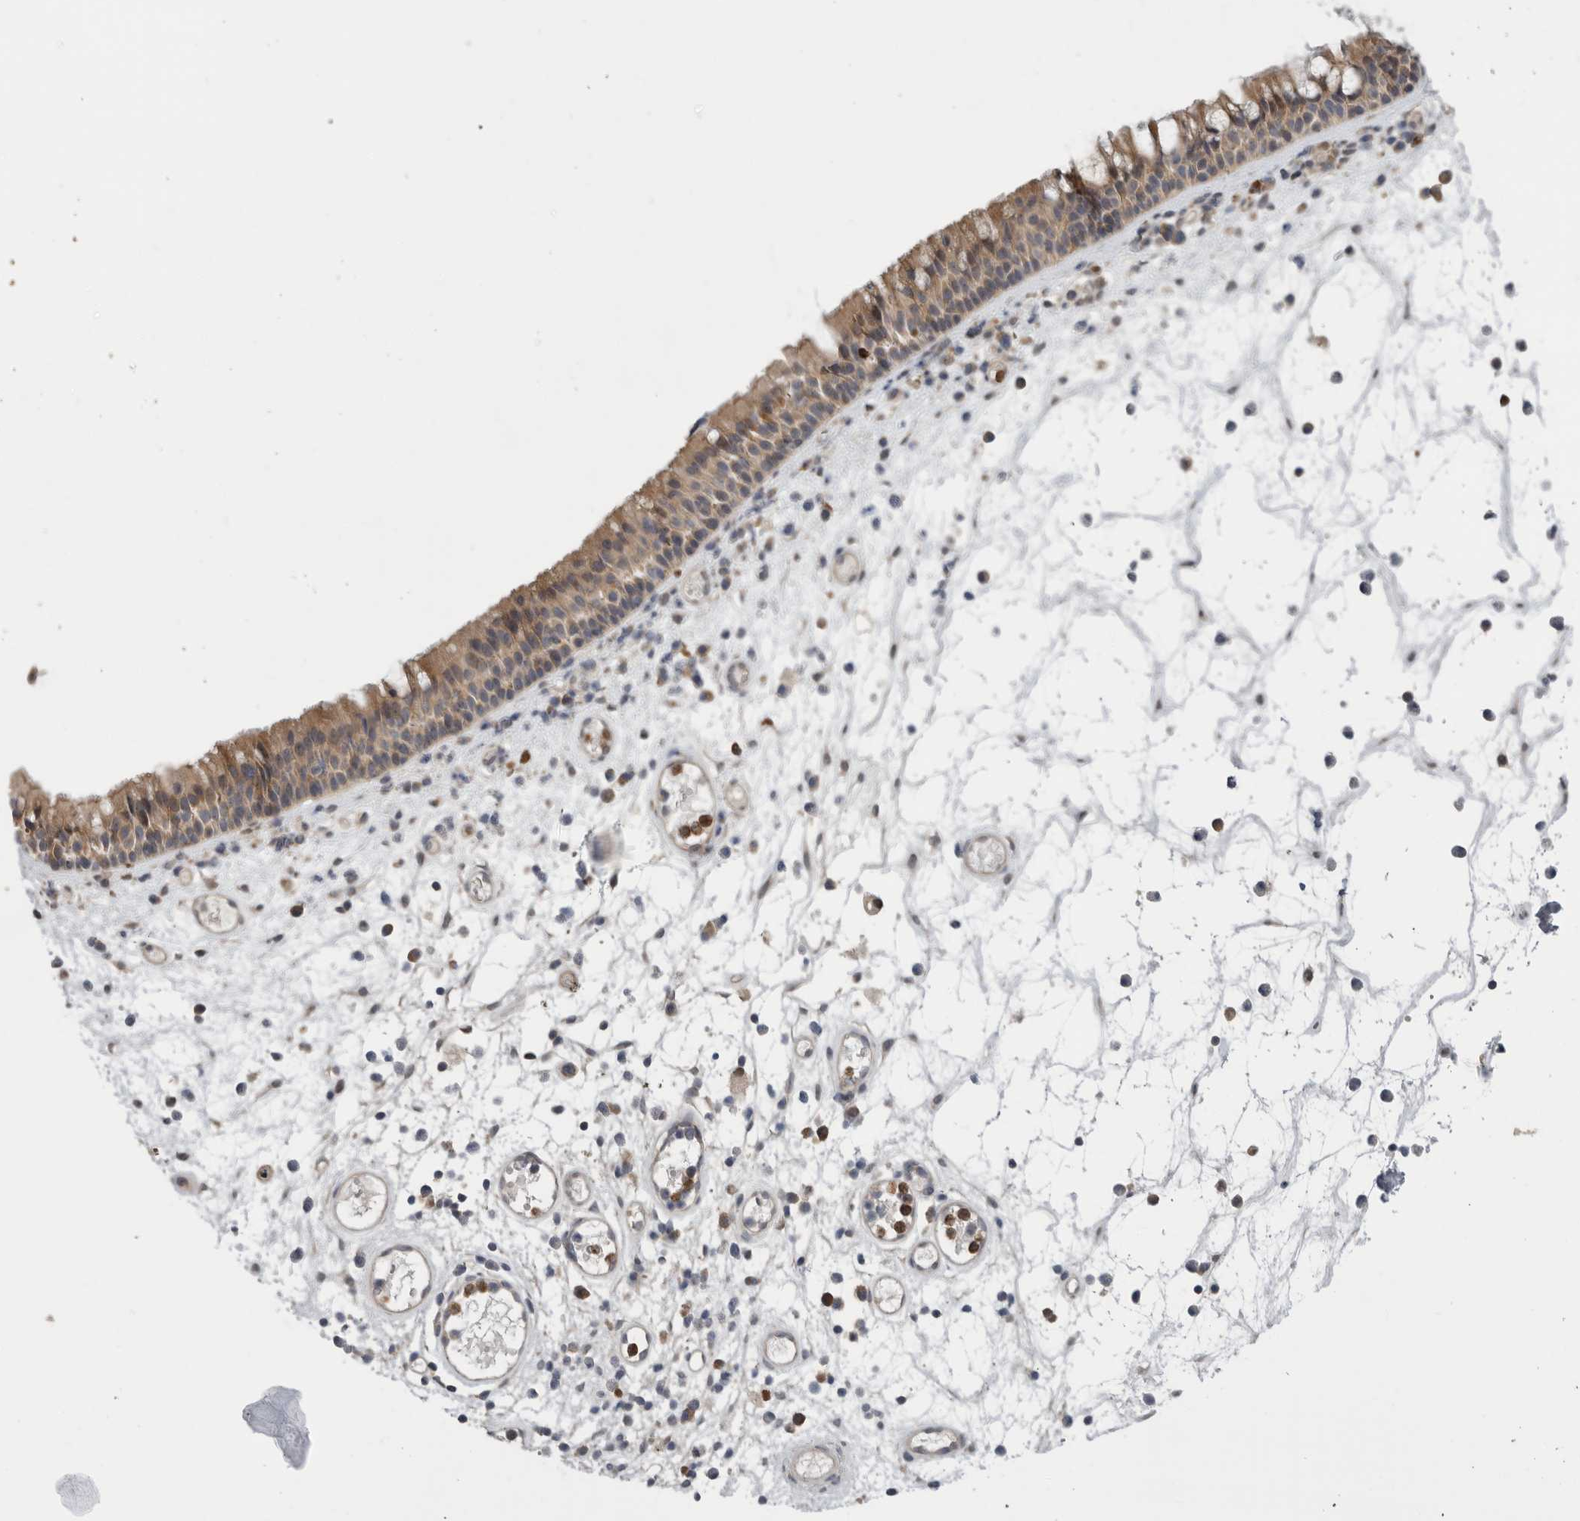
{"staining": {"intensity": "moderate", "quantity": "25%-75%", "location": "cytoplasmic/membranous"}, "tissue": "nasopharynx", "cell_type": "Respiratory epithelial cells", "image_type": "normal", "snomed": [{"axis": "morphology", "description": "Normal tissue, NOS"}, {"axis": "morphology", "description": "Inflammation, NOS"}, {"axis": "morphology", "description": "Malignant melanoma, Metastatic site"}, {"axis": "topography", "description": "Nasopharynx"}], "caption": "Moderate cytoplasmic/membranous protein staining is appreciated in approximately 25%-75% of respiratory epithelial cells in nasopharynx. Nuclei are stained in blue.", "gene": "KLK5", "patient": {"sex": "male", "age": 70}}